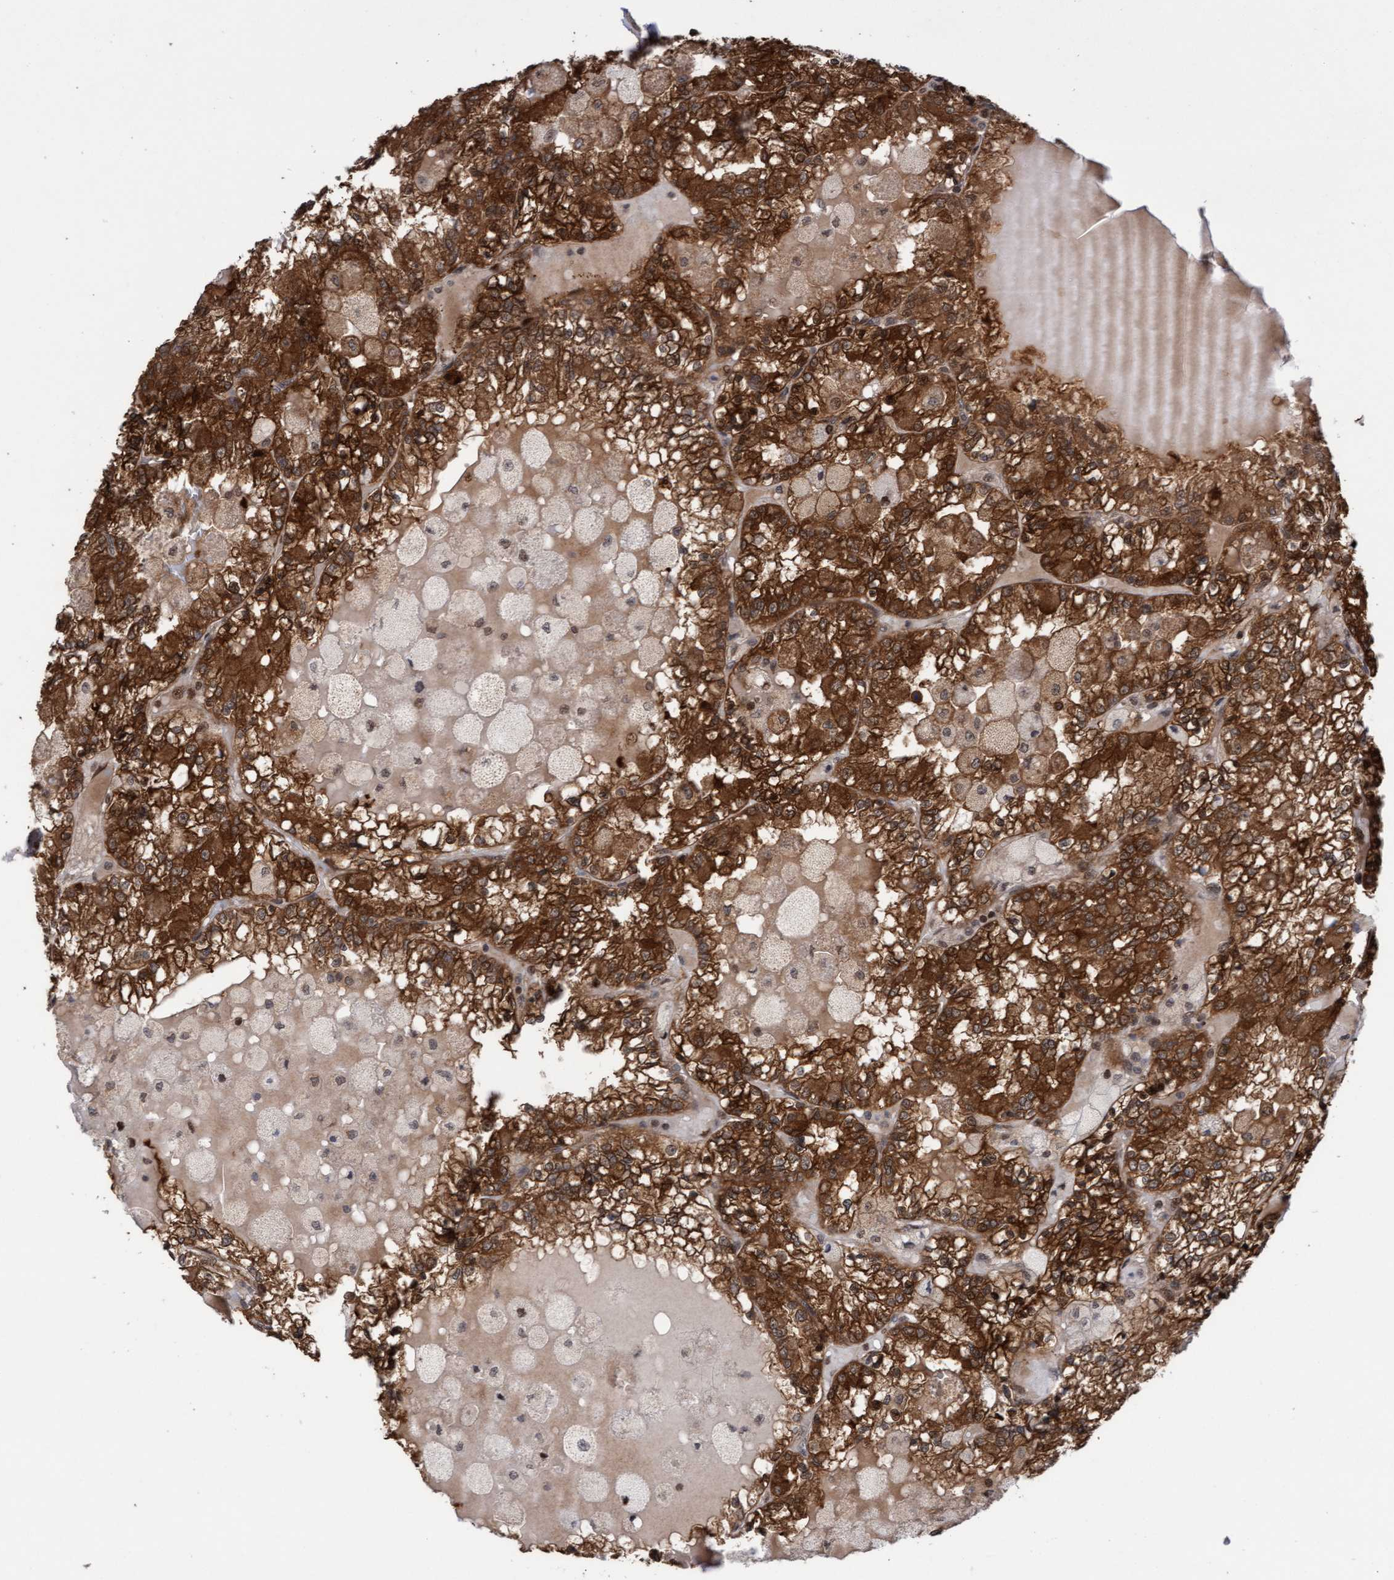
{"staining": {"intensity": "strong", "quantity": ">75%", "location": "cytoplasmic/membranous"}, "tissue": "renal cancer", "cell_type": "Tumor cells", "image_type": "cancer", "snomed": [{"axis": "morphology", "description": "Adenocarcinoma, NOS"}, {"axis": "topography", "description": "Kidney"}], "caption": "An image showing strong cytoplasmic/membranous positivity in about >75% of tumor cells in renal adenocarcinoma, as visualized by brown immunohistochemical staining.", "gene": "ITFG1", "patient": {"sex": "female", "age": 56}}